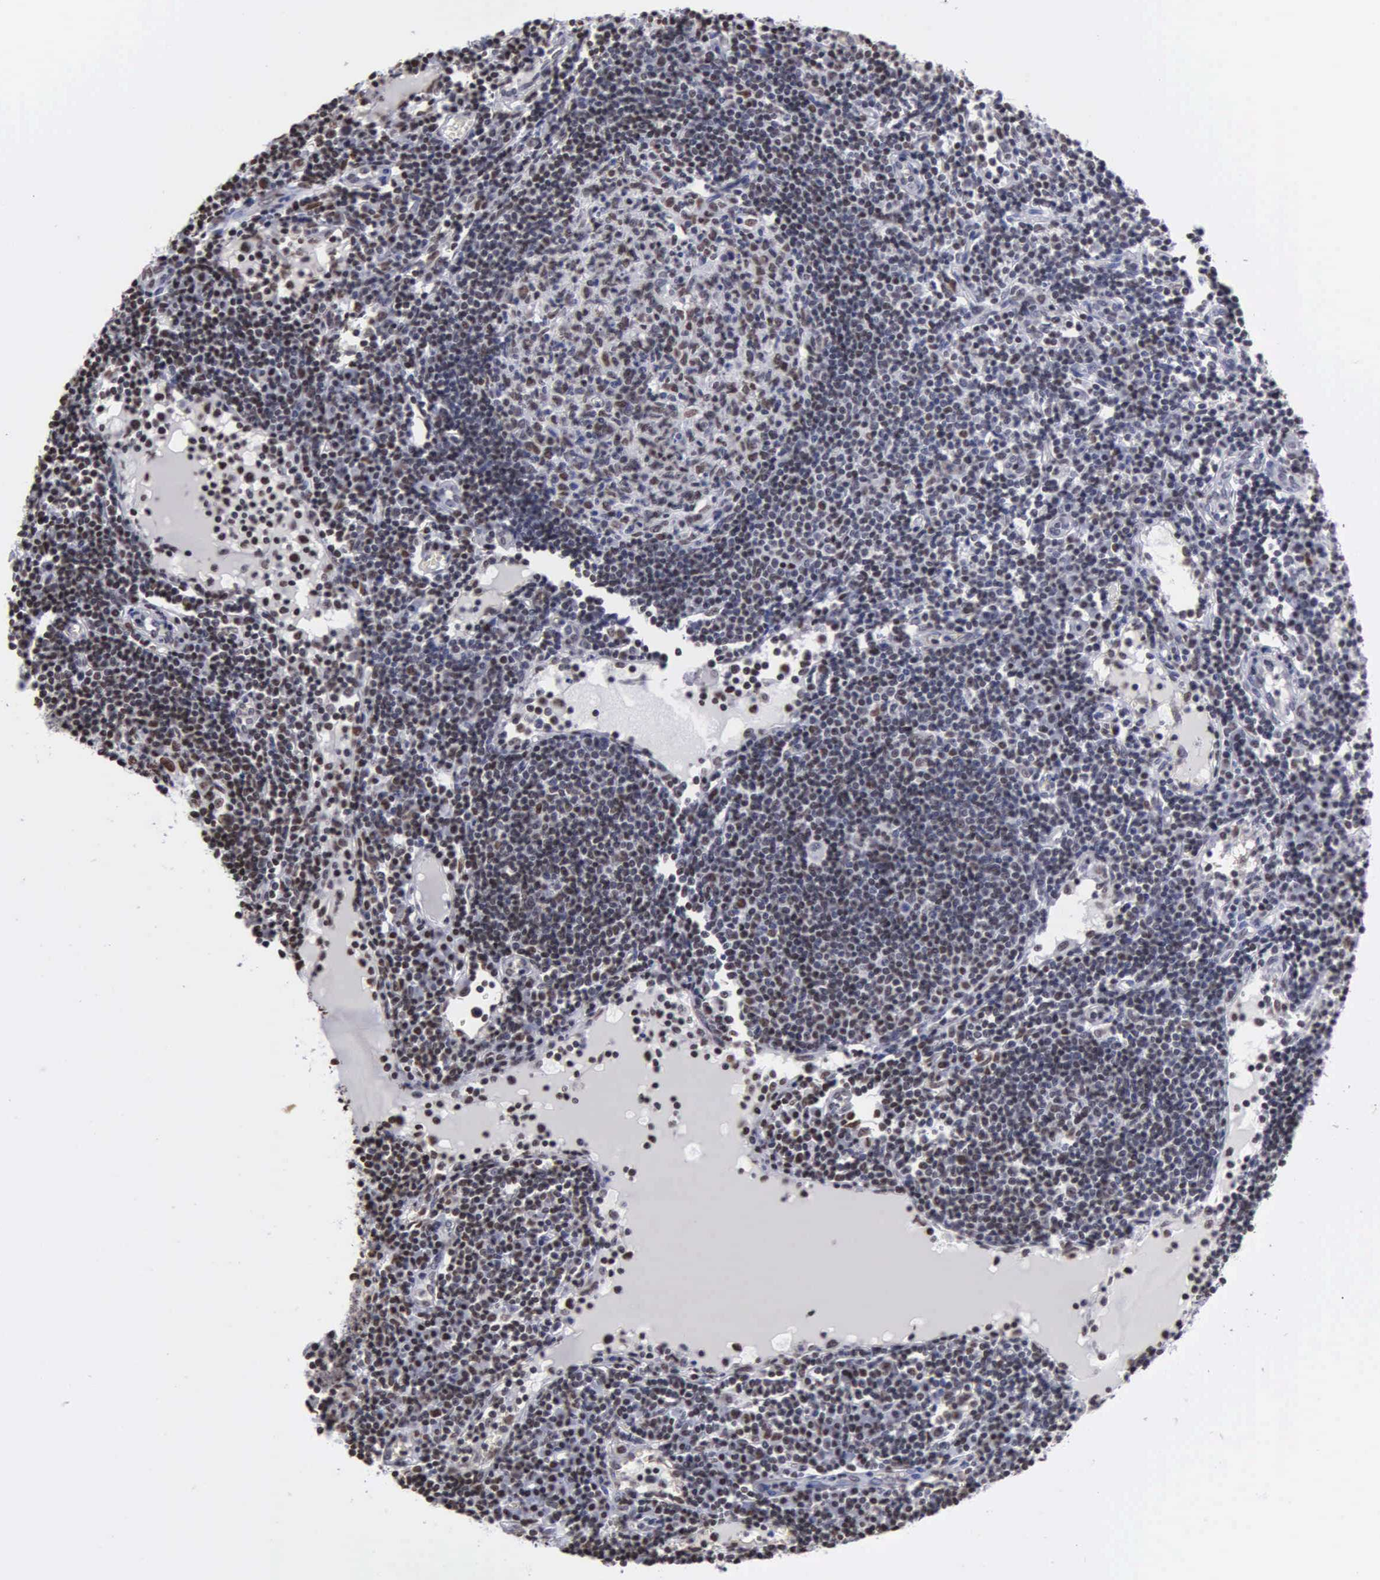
{"staining": {"intensity": "moderate", "quantity": "25%-75%", "location": "nuclear"}, "tissue": "lymph node", "cell_type": "Germinal center cells", "image_type": "normal", "snomed": [{"axis": "morphology", "description": "Normal tissue, NOS"}, {"axis": "topography", "description": "Lymph node"}], "caption": "Immunohistochemistry of benign lymph node reveals medium levels of moderate nuclear positivity in approximately 25%-75% of germinal center cells. (DAB IHC with brightfield microscopy, high magnification).", "gene": "CCNG1", "patient": {"sex": "female", "age": 55}}